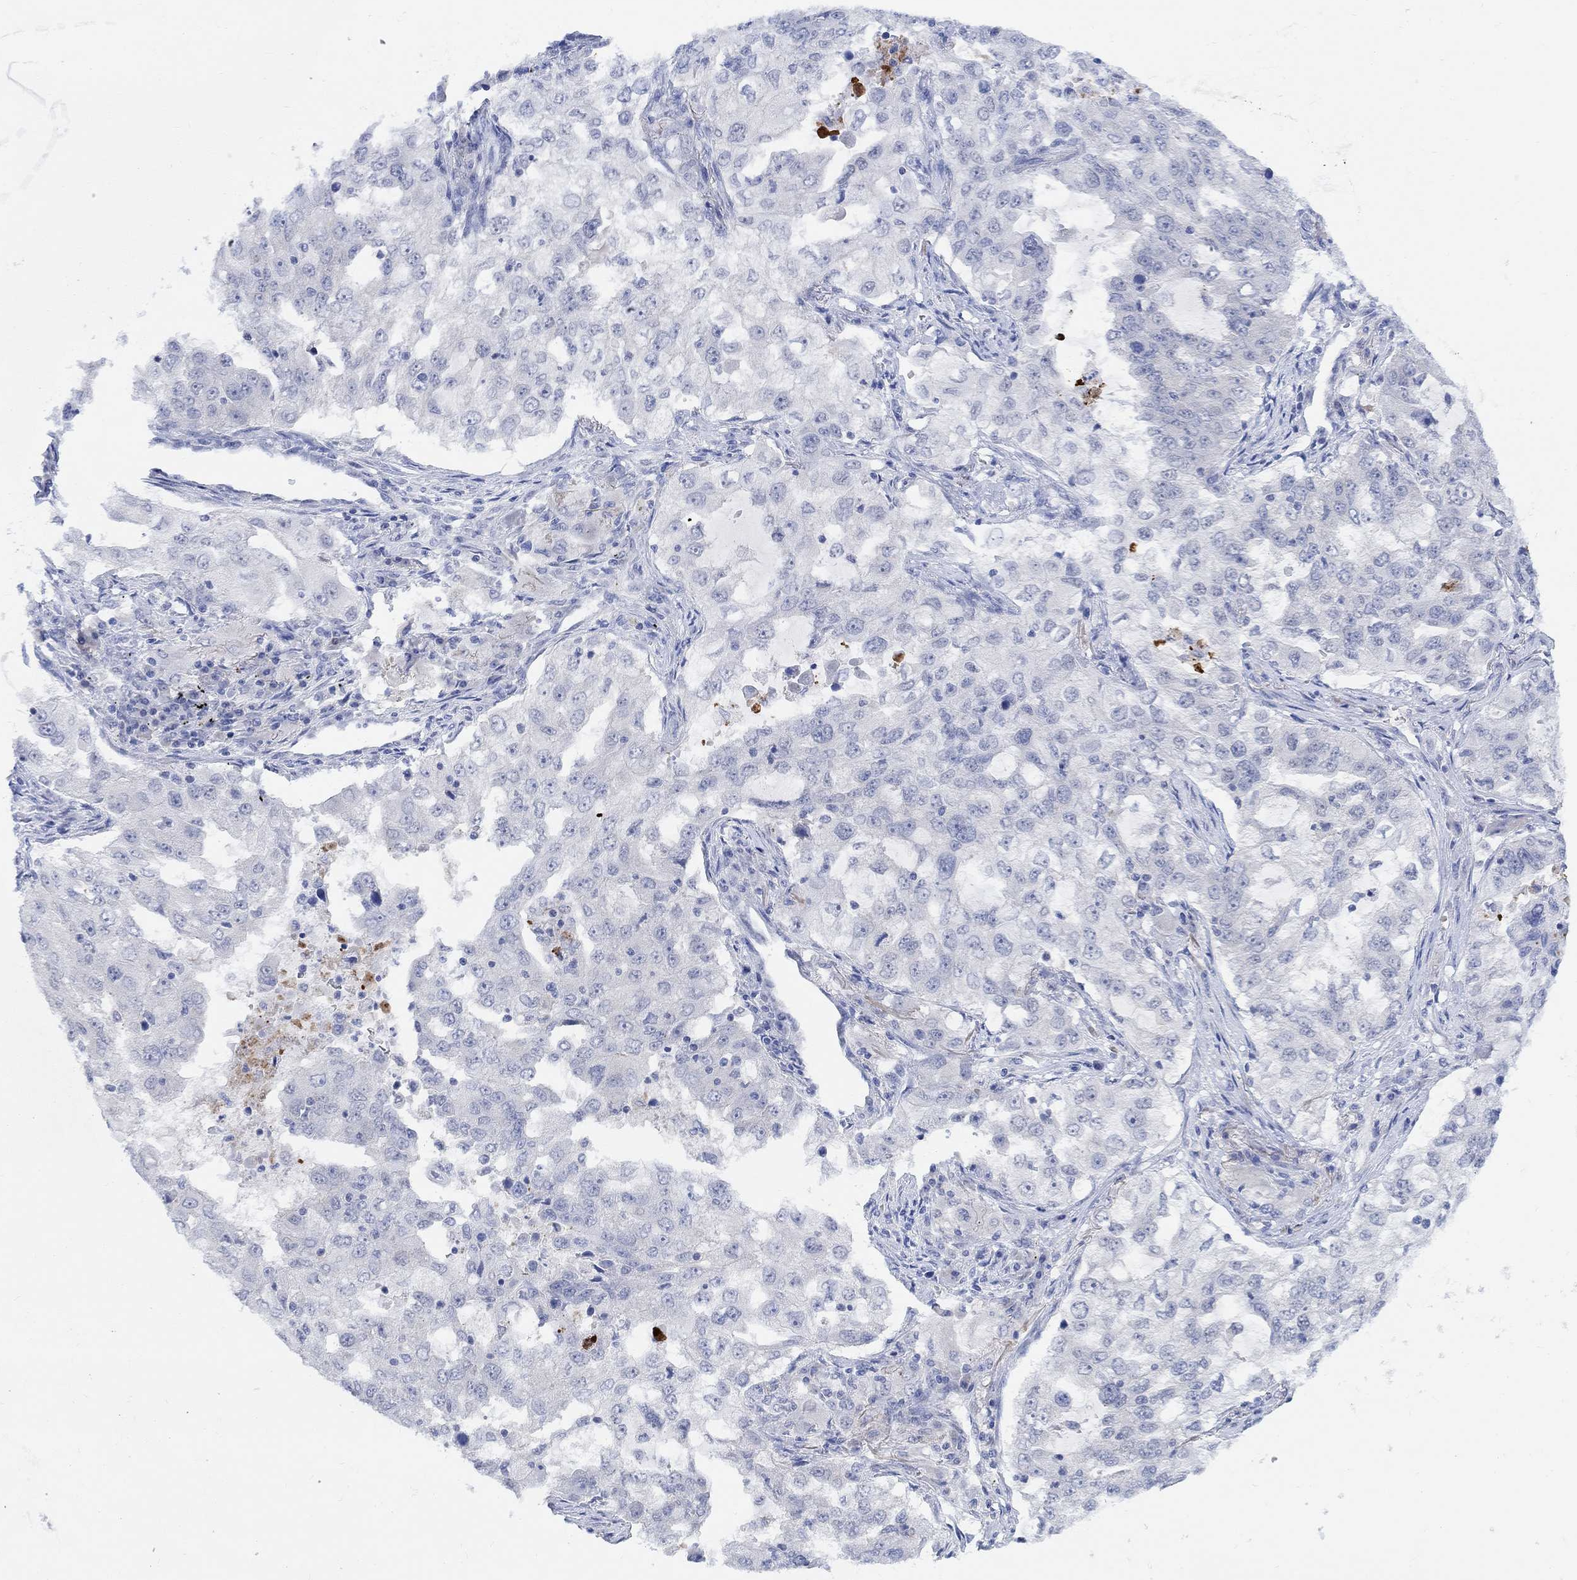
{"staining": {"intensity": "negative", "quantity": "none", "location": "none"}, "tissue": "lung cancer", "cell_type": "Tumor cells", "image_type": "cancer", "snomed": [{"axis": "morphology", "description": "Adenocarcinoma, NOS"}, {"axis": "topography", "description": "Lung"}], "caption": "A photomicrograph of lung cancer (adenocarcinoma) stained for a protein shows no brown staining in tumor cells.", "gene": "RIMS1", "patient": {"sex": "female", "age": 61}}